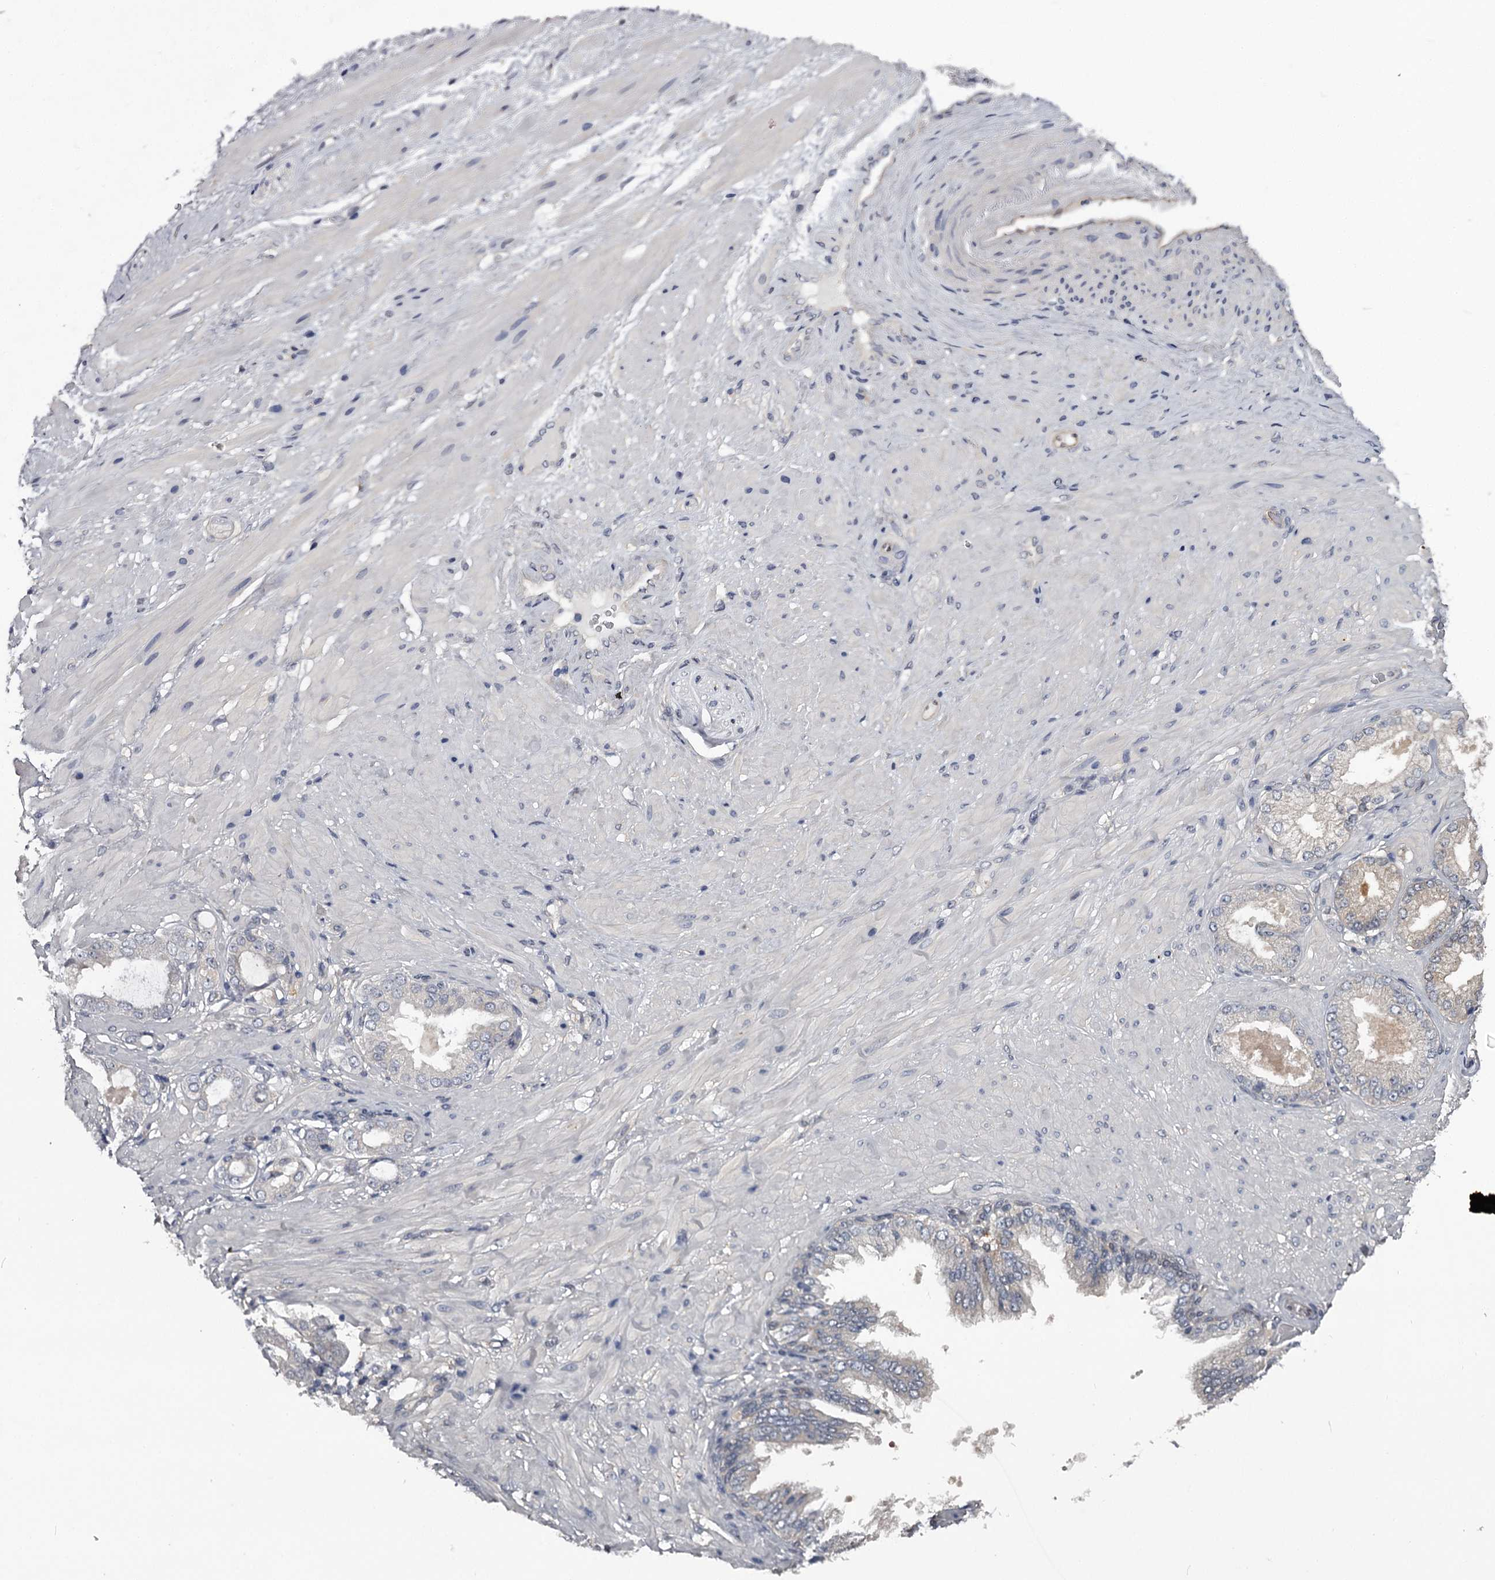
{"staining": {"intensity": "negative", "quantity": "none", "location": "none"}, "tissue": "adipose tissue", "cell_type": "Adipocytes", "image_type": "normal", "snomed": [{"axis": "morphology", "description": "Normal tissue, NOS"}, {"axis": "morphology", "description": "Adenocarcinoma, Low grade"}, {"axis": "topography", "description": "Prostate"}, {"axis": "topography", "description": "Peripheral nerve tissue"}], "caption": "Immunohistochemical staining of unremarkable adipose tissue displays no significant expression in adipocytes.", "gene": "GSTO1", "patient": {"sex": "male", "age": 63}}